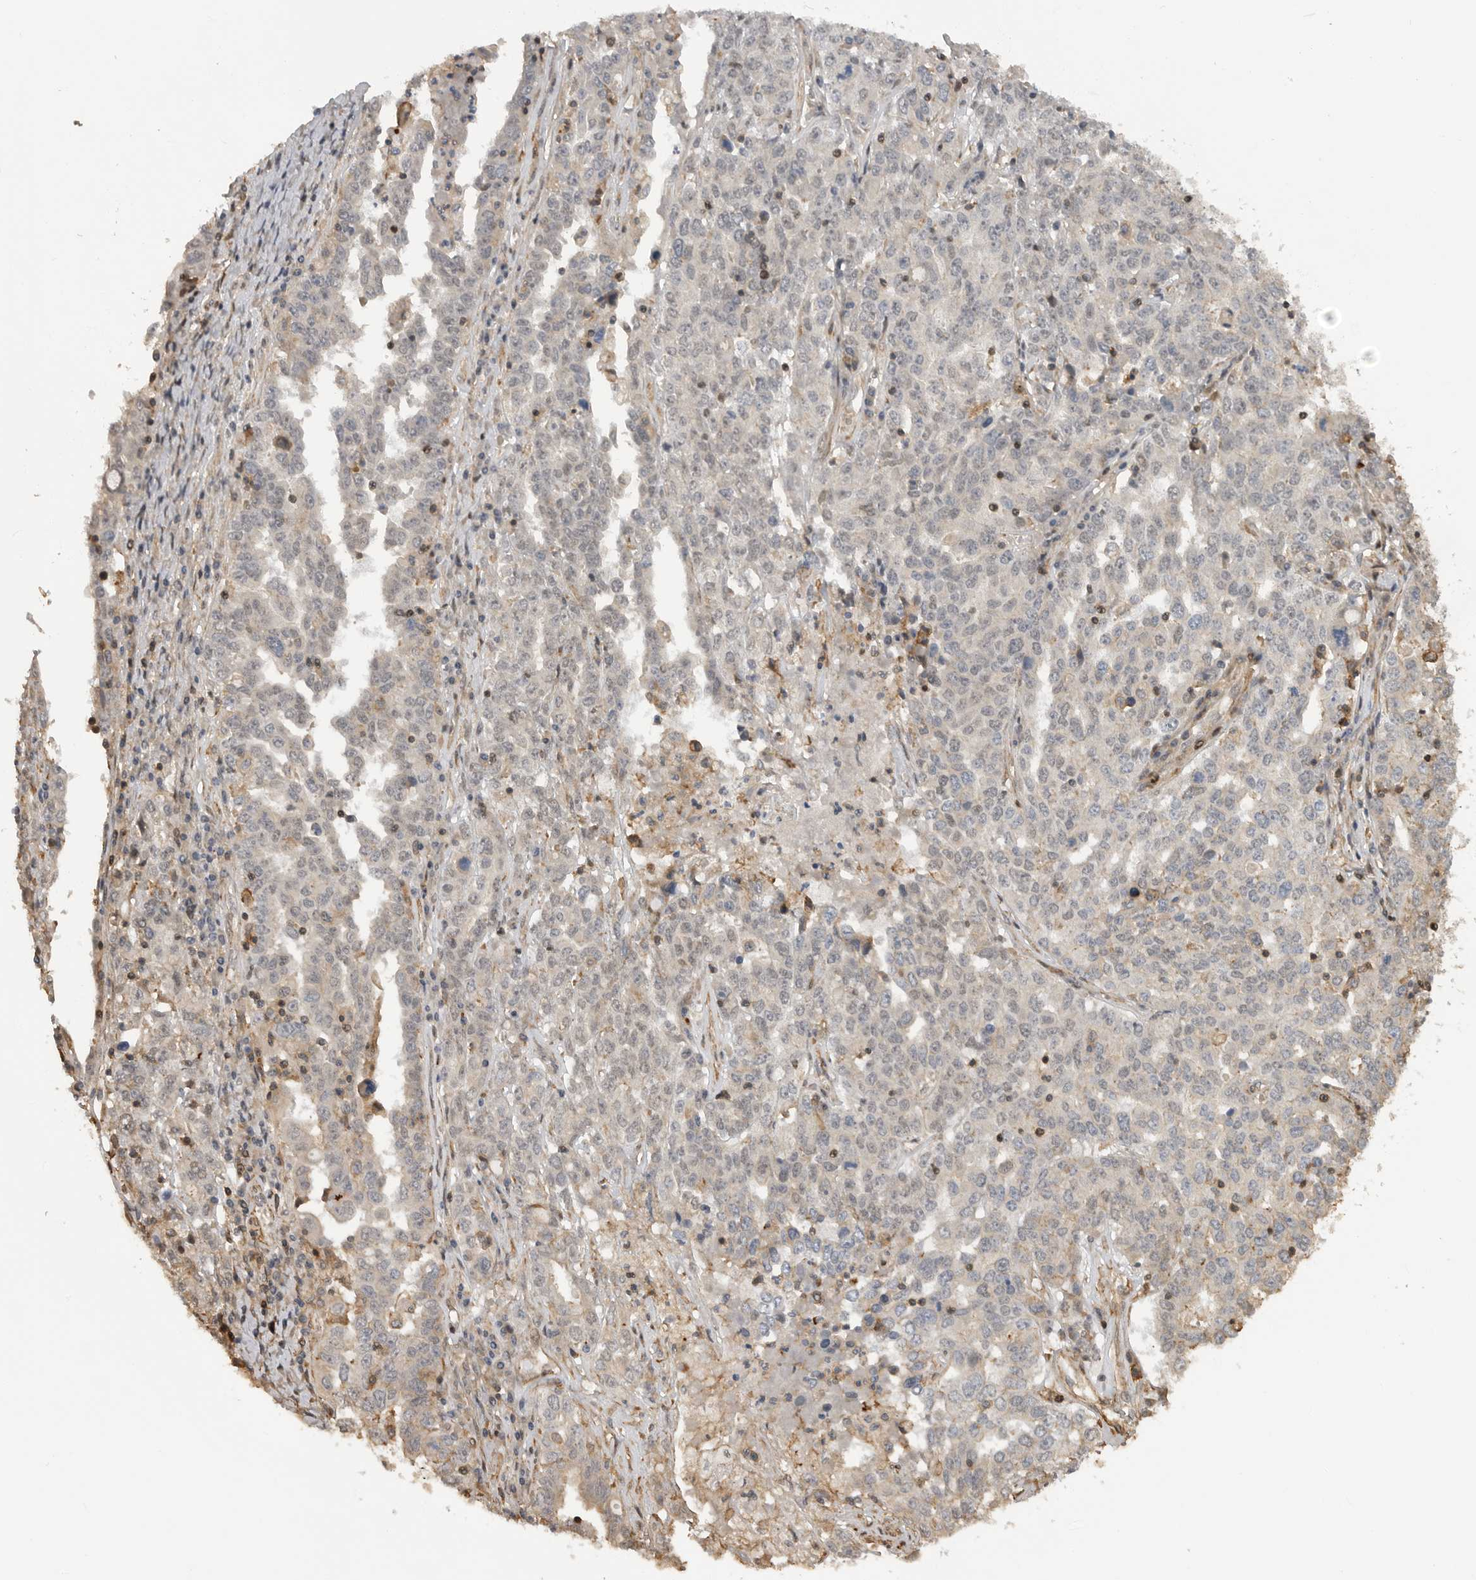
{"staining": {"intensity": "negative", "quantity": "none", "location": "none"}, "tissue": "ovarian cancer", "cell_type": "Tumor cells", "image_type": "cancer", "snomed": [{"axis": "morphology", "description": "Carcinoma, endometroid"}, {"axis": "topography", "description": "Ovary"}], "caption": "There is no significant expression in tumor cells of ovarian cancer (endometroid carcinoma).", "gene": "TRIM56", "patient": {"sex": "female", "age": 62}}